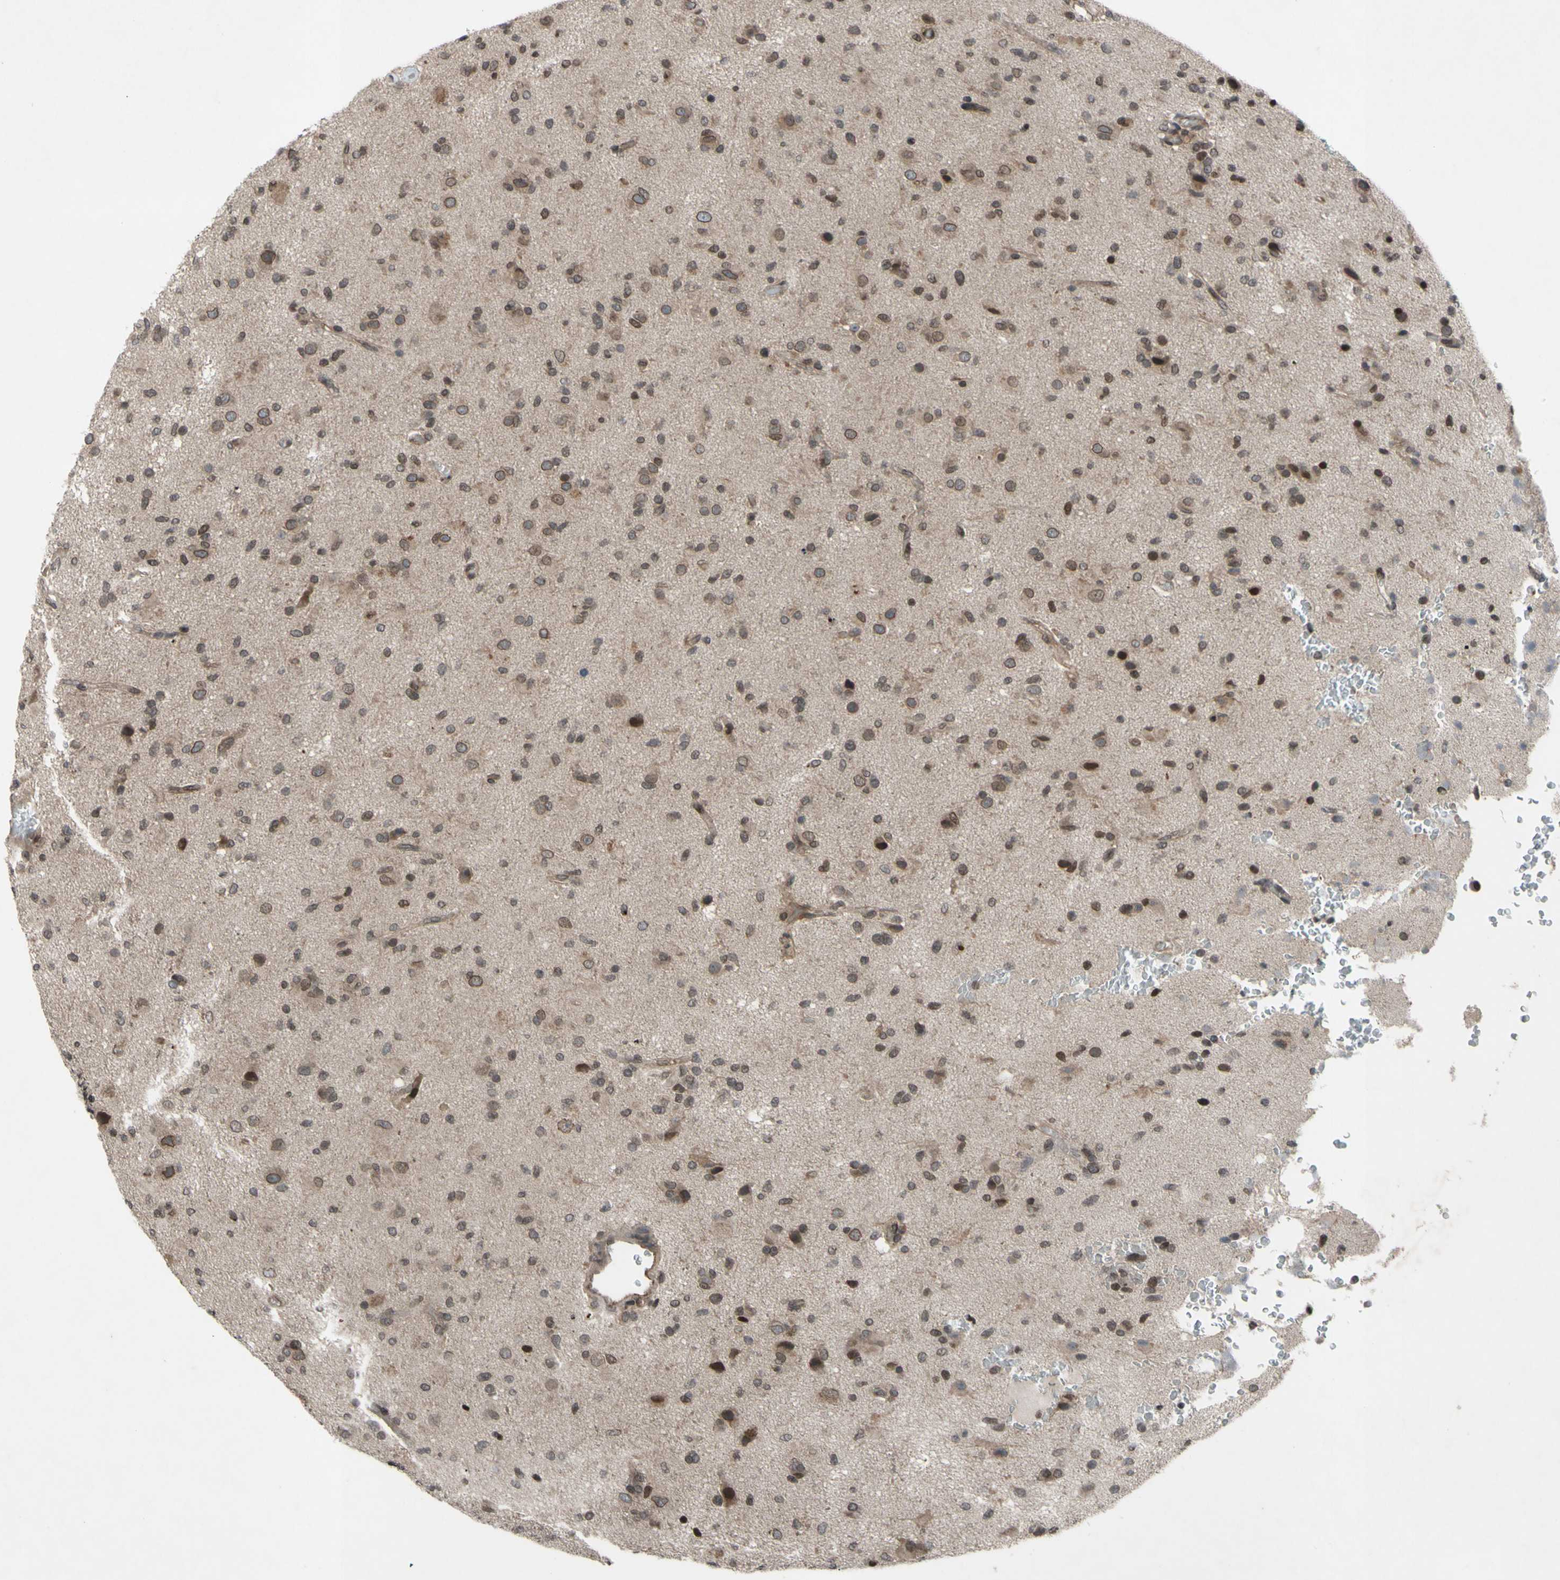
{"staining": {"intensity": "moderate", "quantity": ">75%", "location": "cytoplasmic/membranous,nuclear"}, "tissue": "glioma", "cell_type": "Tumor cells", "image_type": "cancer", "snomed": [{"axis": "morphology", "description": "Glioma, malignant, High grade"}, {"axis": "topography", "description": "Brain"}], "caption": "Human malignant glioma (high-grade) stained with a brown dye displays moderate cytoplasmic/membranous and nuclear positive positivity in about >75% of tumor cells.", "gene": "XPO1", "patient": {"sex": "male", "age": 71}}